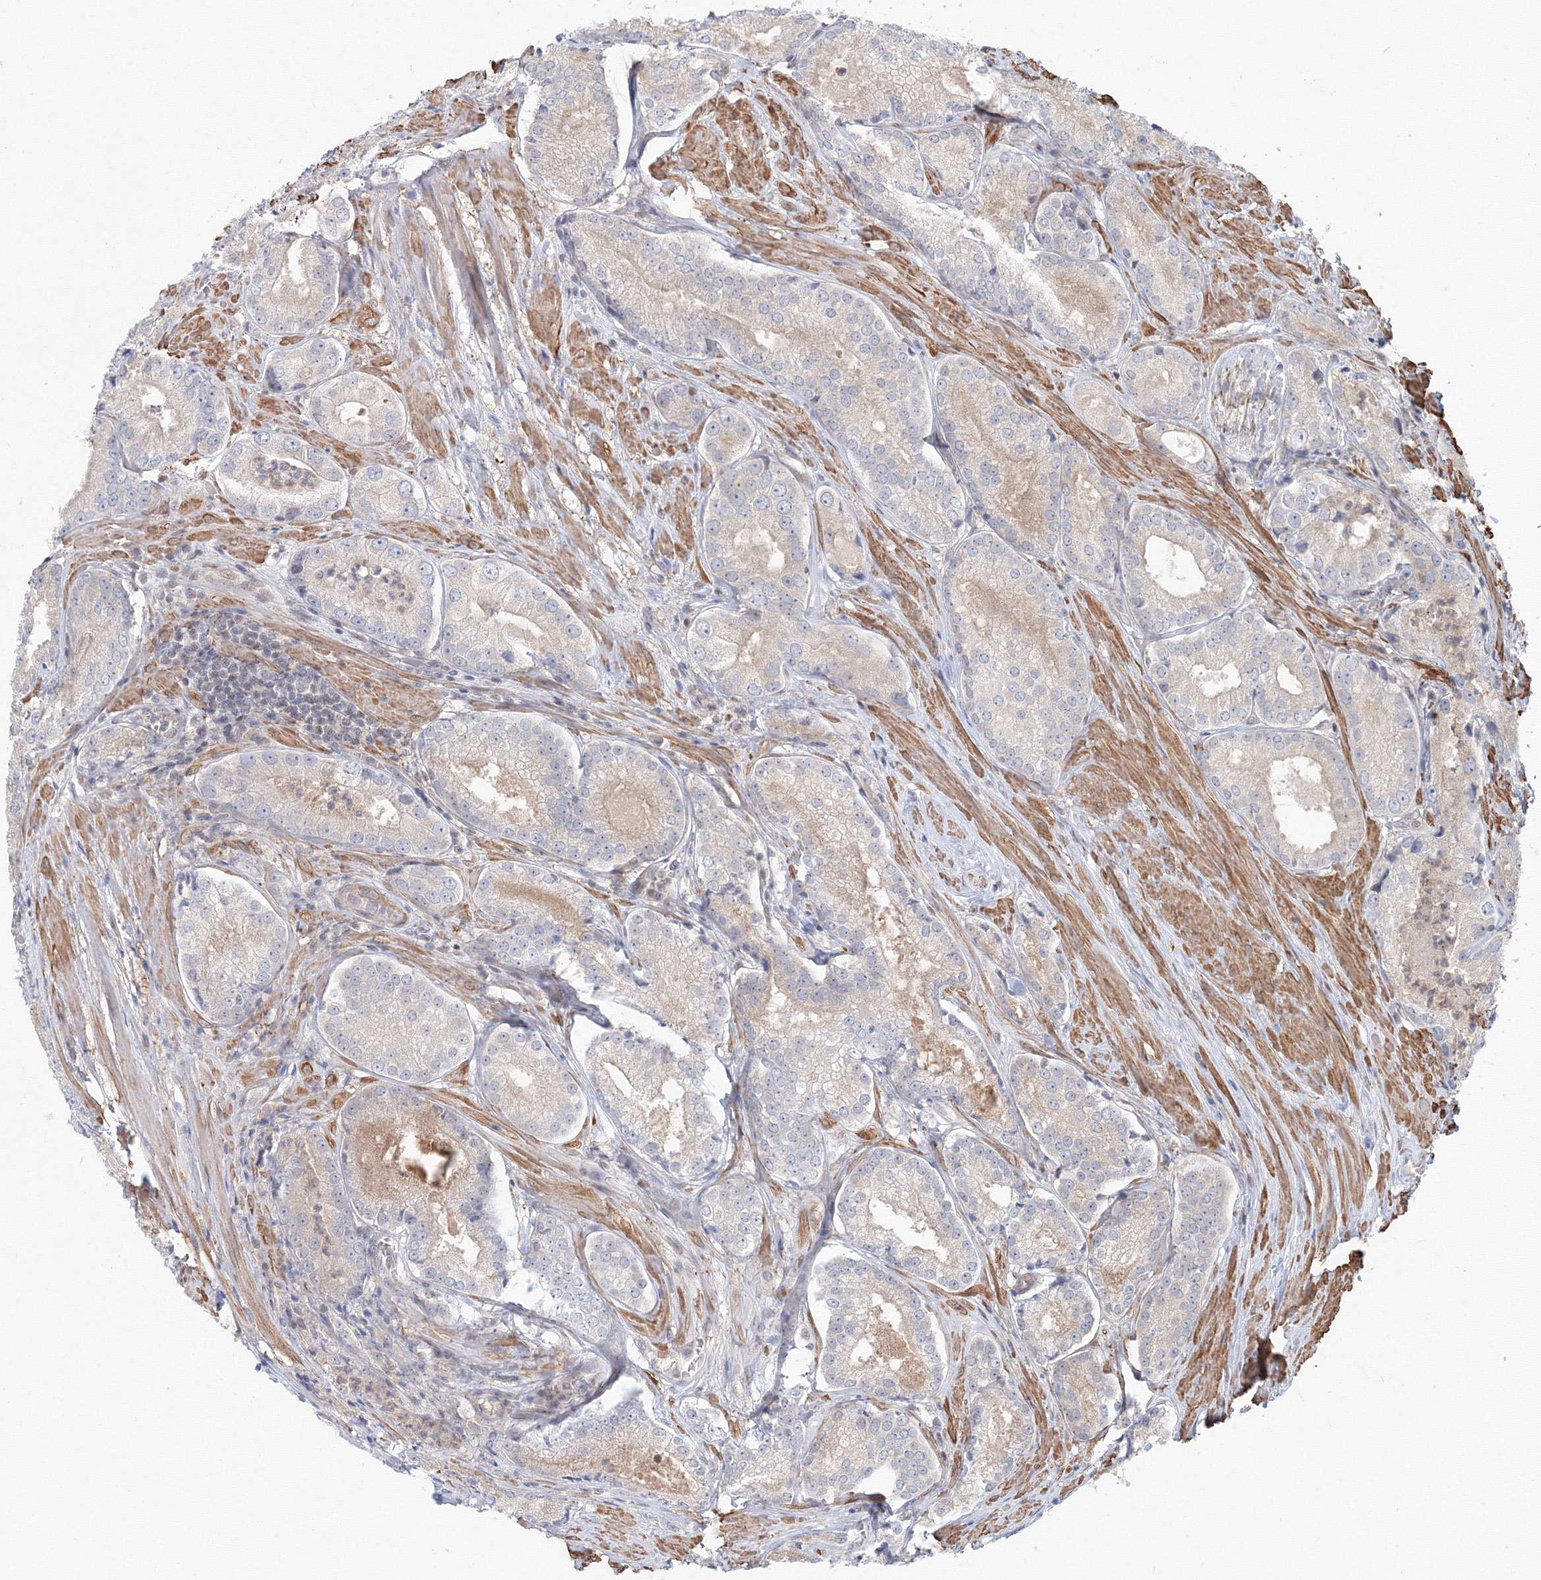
{"staining": {"intensity": "weak", "quantity": "<25%", "location": "cytoplasmic/membranous"}, "tissue": "prostate cancer", "cell_type": "Tumor cells", "image_type": "cancer", "snomed": [{"axis": "morphology", "description": "Adenocarcinoma, Low grade"}, {"axis": "topography", "description": "Prostate"}], "caption": "Protein analysis of prostate cancer displays no significant staining in tumor cells.", "gene": "ARHGAP21", "patient": {"sex": "male", "age": 54}}